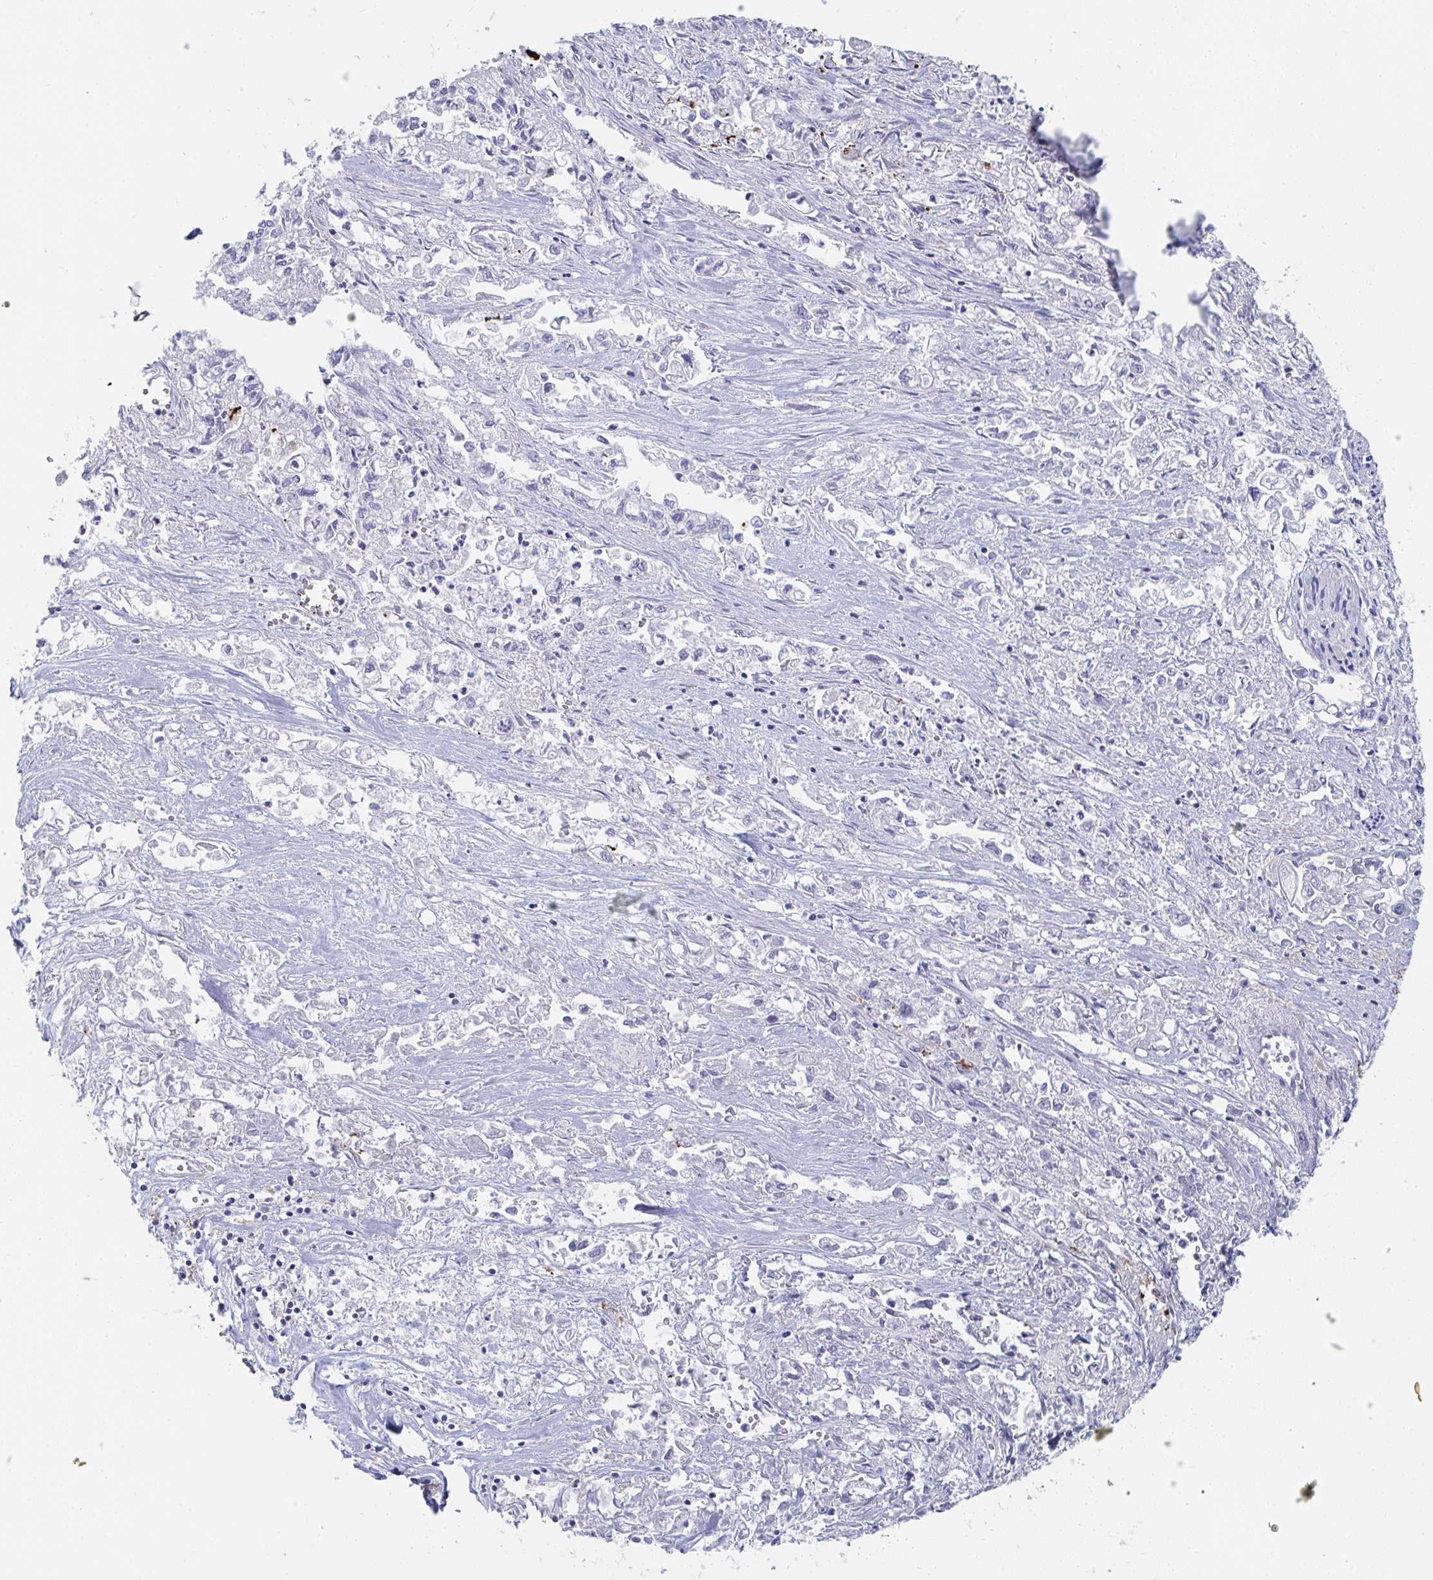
{"staining": {"intensity": "negative", "quantity": "none", "location": "none"}, "tissue": "pancreatic cancer", "cell_type": "Tumor cells", "image_type": "cancer", "snomed": [{"axis": "morphology", "description": "Adenocarcinoma, NOS"}, {"axis": "topography", "description": "Pancreas"}], "caption": "Protein analysis of pancreatic adenocarcinoma demonstrates no significant positivity in tumor cells. (Brightfield microscopy of DAB immunohistochemistry (IHC) at high magnification).", "gene": "CENPT", "patient": {"sex": "male", "age": 72}}